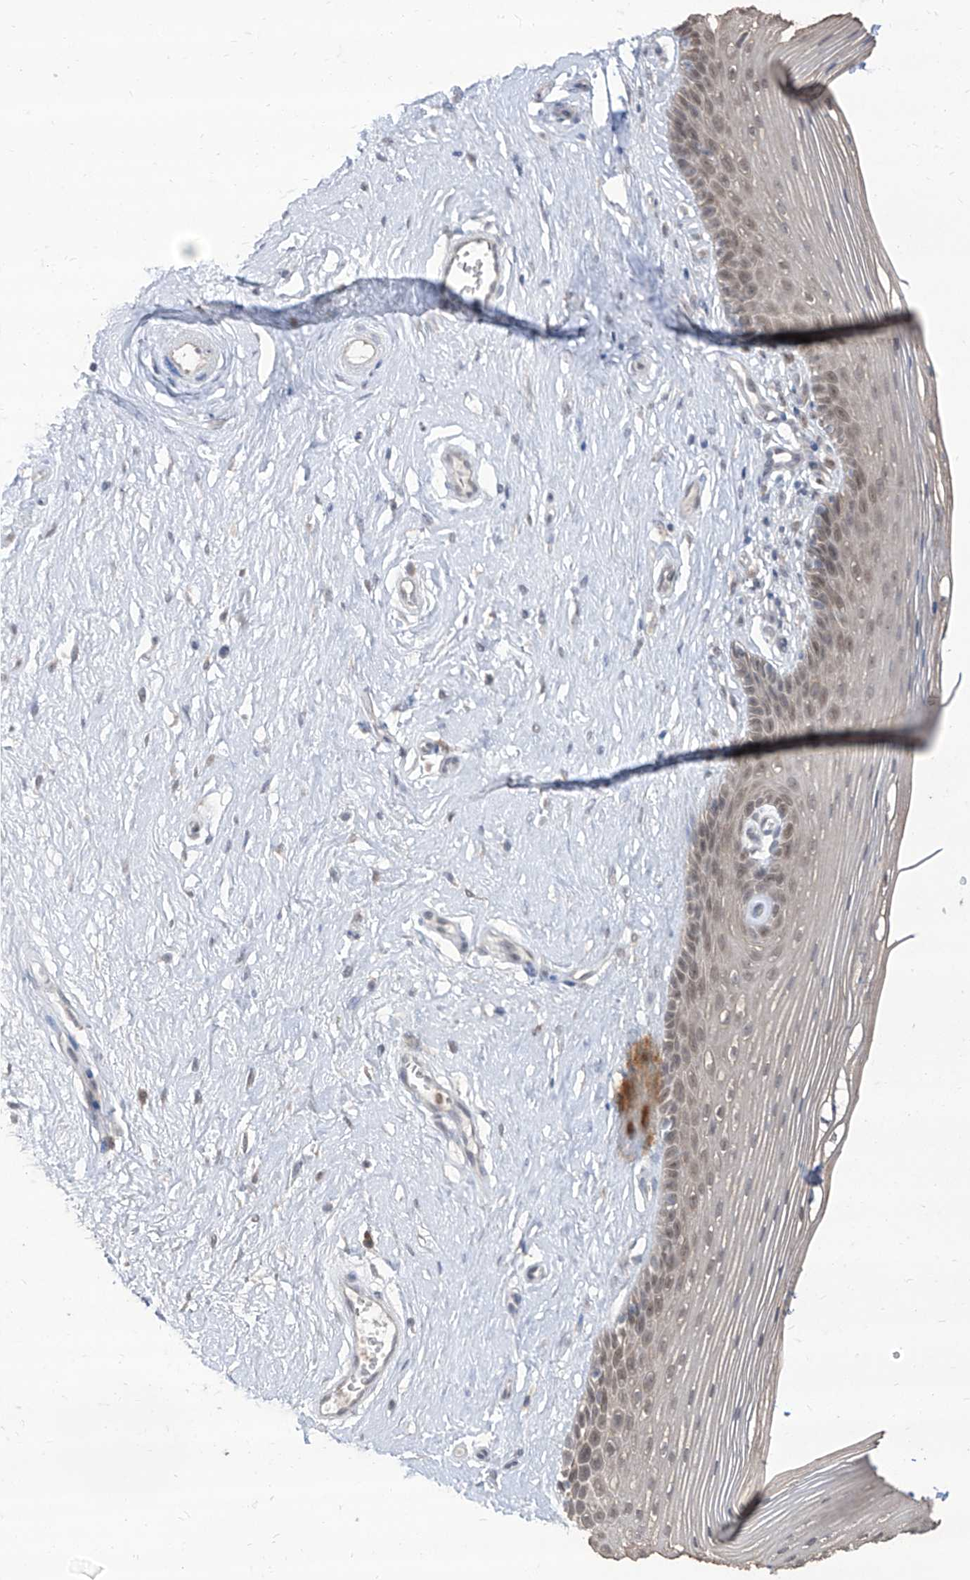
{"staining": {"intensity": "negative", "quantity": "none", "location": "none"}, "tissue": "vagina", "cell_type": "Squamous epithelial cells", "image_type": "normal", "snomed": [{"axis": "morphology", "description": "Normal tissue, NOS"}, {"axis": "topography", "description": "Vagina"}], "caption": "This is a photomicrograph of IHC staining of benign vagina, which shows no staining in squamous epithelial cells. (DAB (3,3'-diaminobenzidine) immunohistochemistry with hematoxylin counter stain).", "gene": "BROX", "patient": {"sex": "female", "age": 46}}